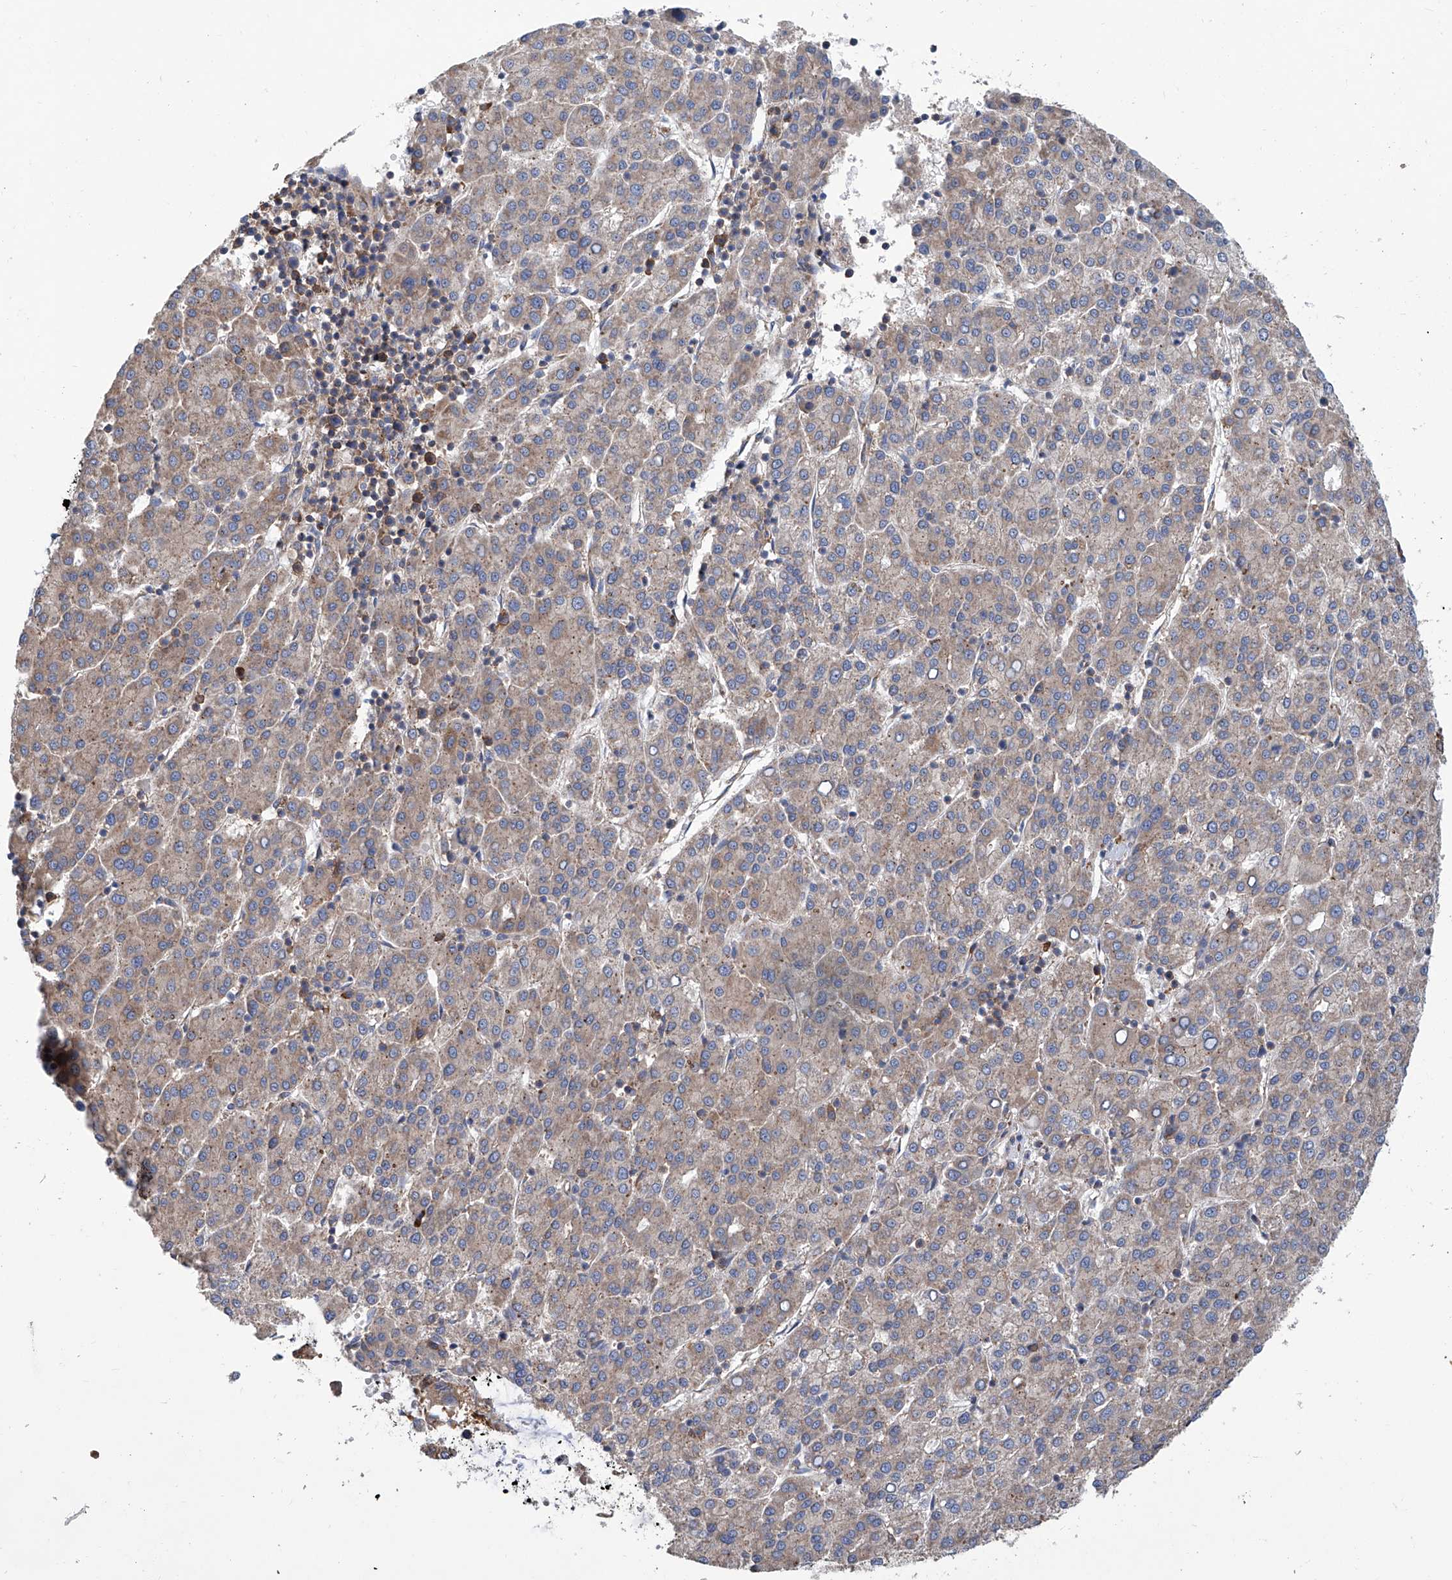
{"staining": {"intensity": "weak", "quantity": ">75%", "location": "cytoplasmic/membranous"}, "tissue": "liver cancer", "cell_type": "Tumor cells", "image_type": "cancer", "snomed": [{"axis": "morphology", "description": "Carcinoma, Hepatocellular, NOS"}, {"axis": "topography", "description": "Liver"}], "caption": "Human liver hepatocellular carcinoma stained for a protein (brown) exhibits weak cytoplasmic/membranous positive expression in about >75% of tumor cells.", "gene": "SENP2", "patient": {"sex": "female", "age": 58}}